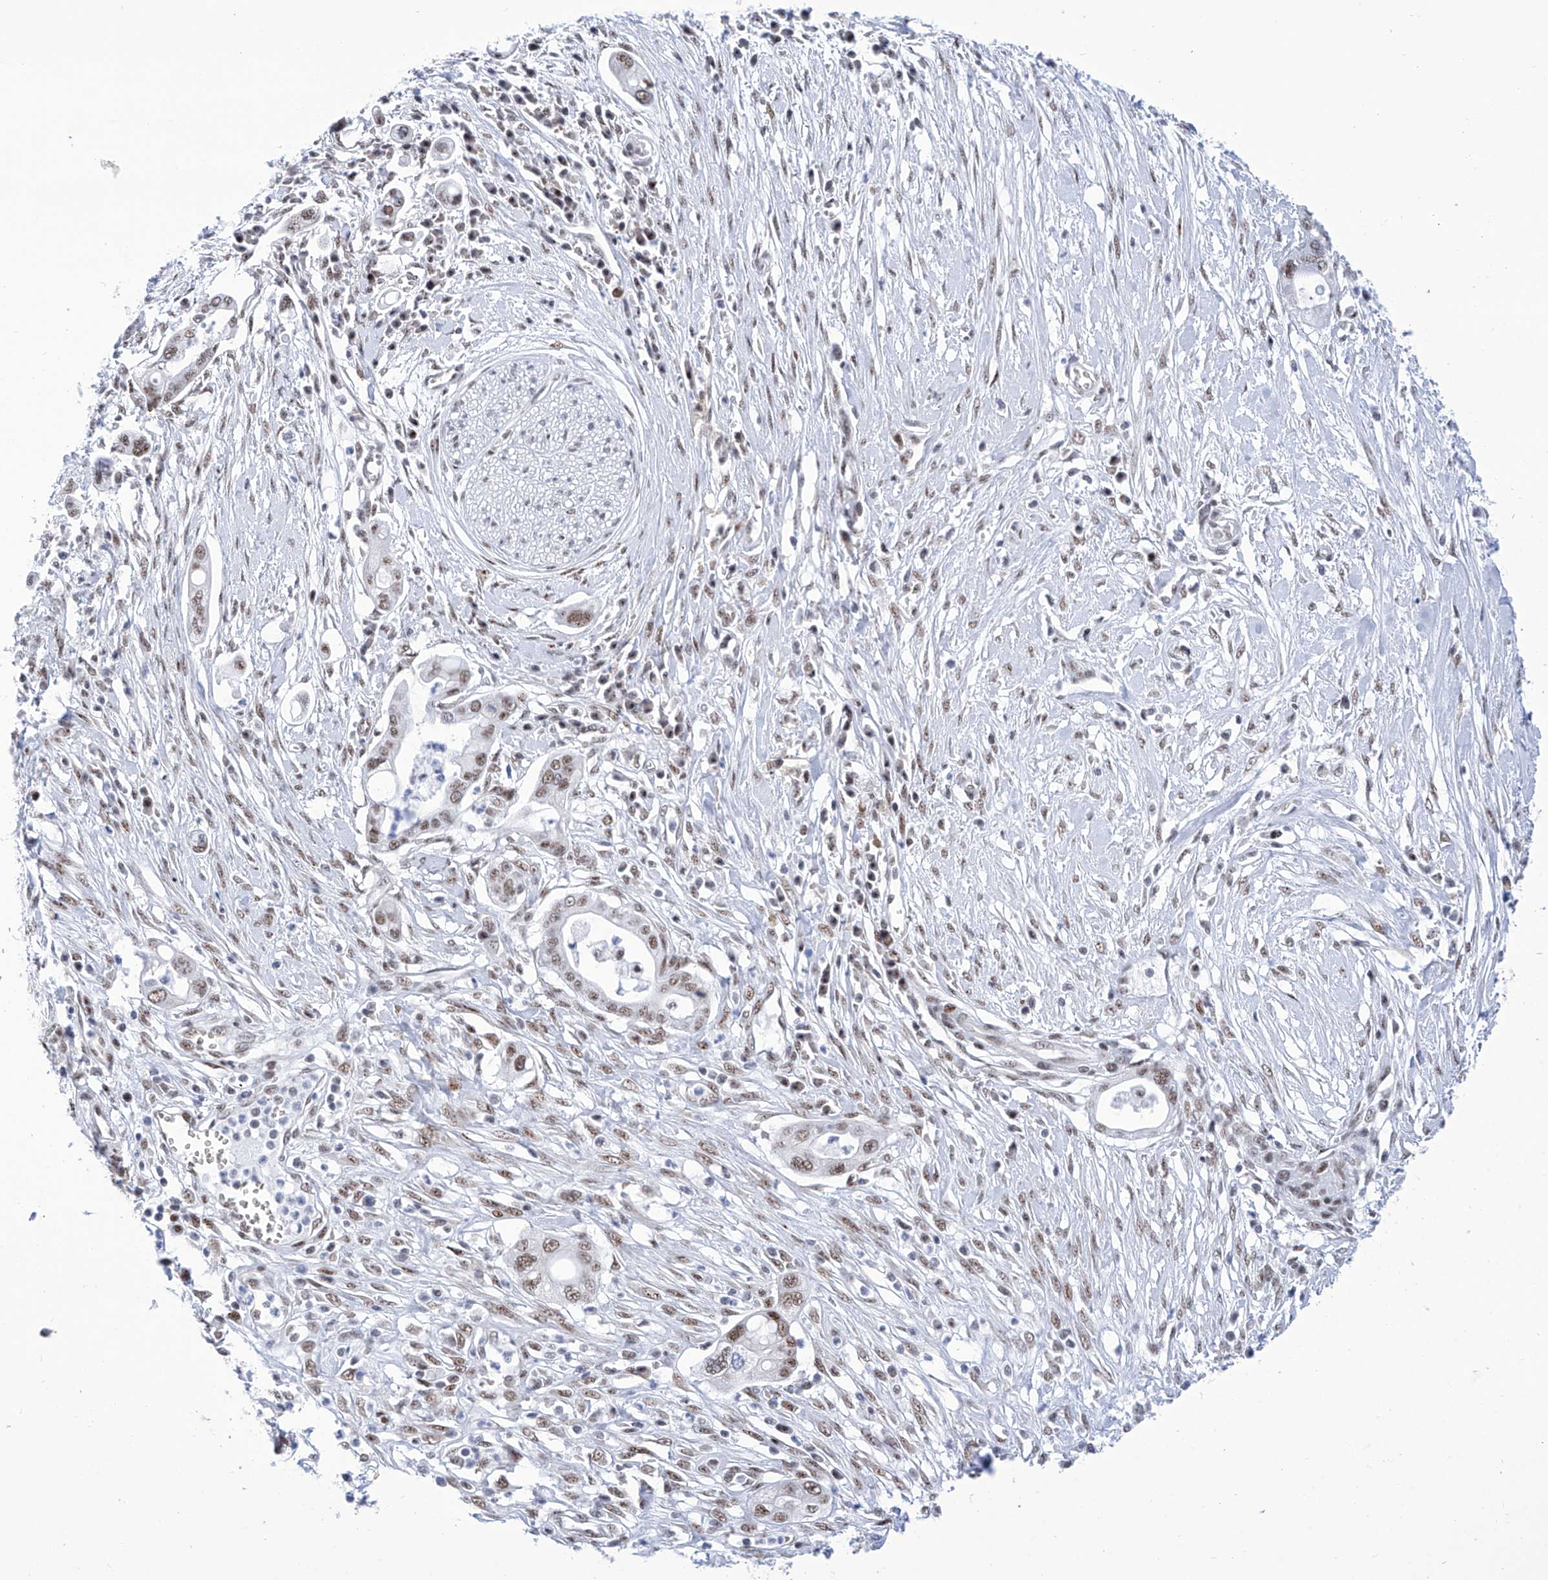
{"staining": {"intensity": "moderate", "quantity": ">75%", "location": "nuclear"}, "tissue": "pancreatic cancer", "cell_type": "Tumor cells", "image_type": "cancer", "snomed": [{"axis": "morphology", "description": "Adenocarcinoma, NOS"}, {"axis": "topography", "description": "Pancreas"}], "caption": "Moderate nuclear positivity is identified in approximately >75% of tumor cells in pancreatic cancer (adenocarcinoma). (IHC, brightfield microscopy, high magnification).", "gene": "SART1", "patient": {"sex": "male", "age": 68}}